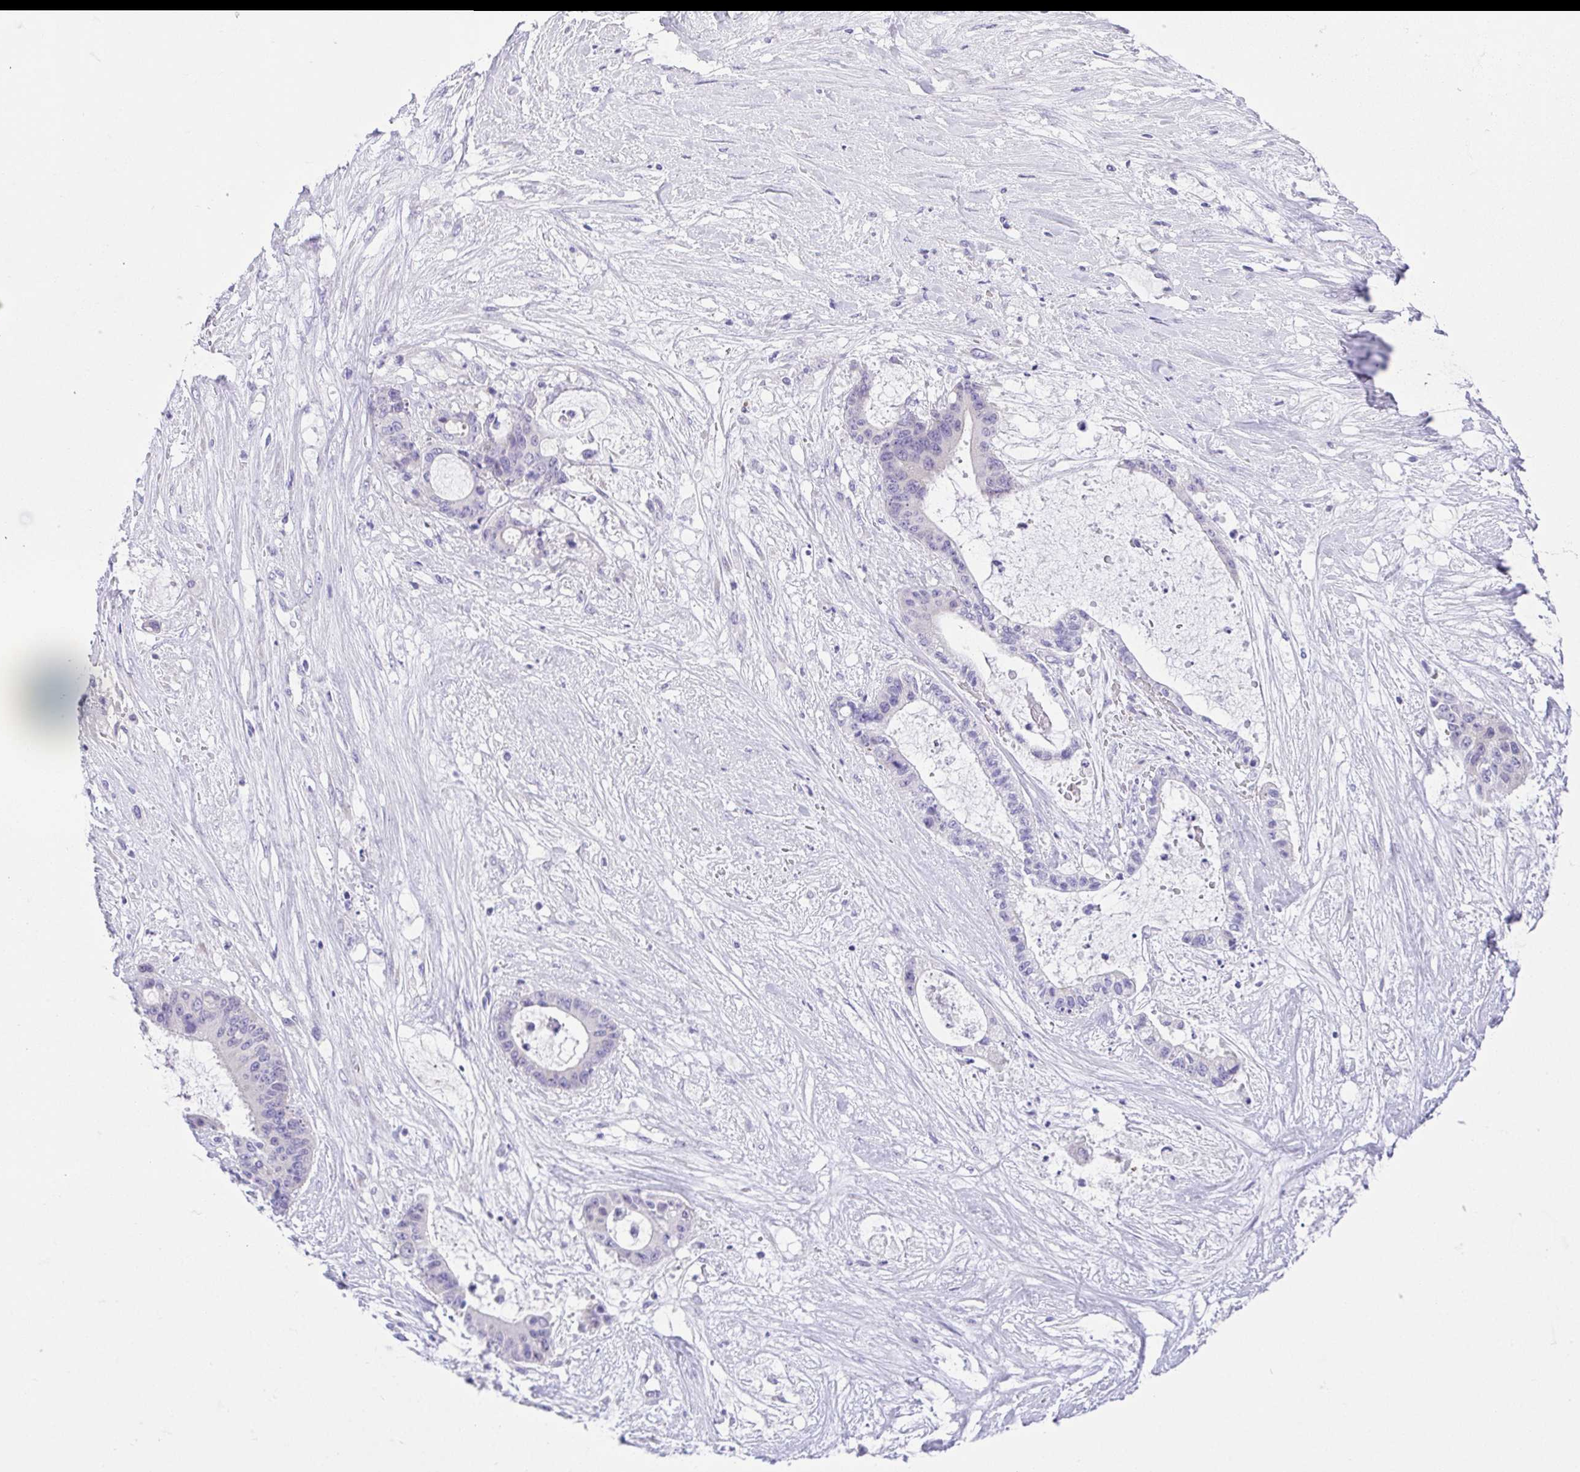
{"staining": {"intensity": "negative", "quantity": "none", "location": "none"}, "tissue": "liver cancer", "cell_type": "Tumor cells", "image_type": "cancer", "snomed": [{"axis": "morphology", "description": "Normal tissue, NOS"}, {"axis": "morphology", "description": "Cholangiocarcinoma"}, {"axis": "topography", "description": "Liver"}, {"axis": "topography", "description": "Peripheral nerve tissue"}], "caption": "Tumor cells are negative for protein expression in human liver cancer (cholangiocarcinoma). Nuclei are stained in blue.", "gene": "LUZP4", "patient": {"sex": "female", "age": 73}}